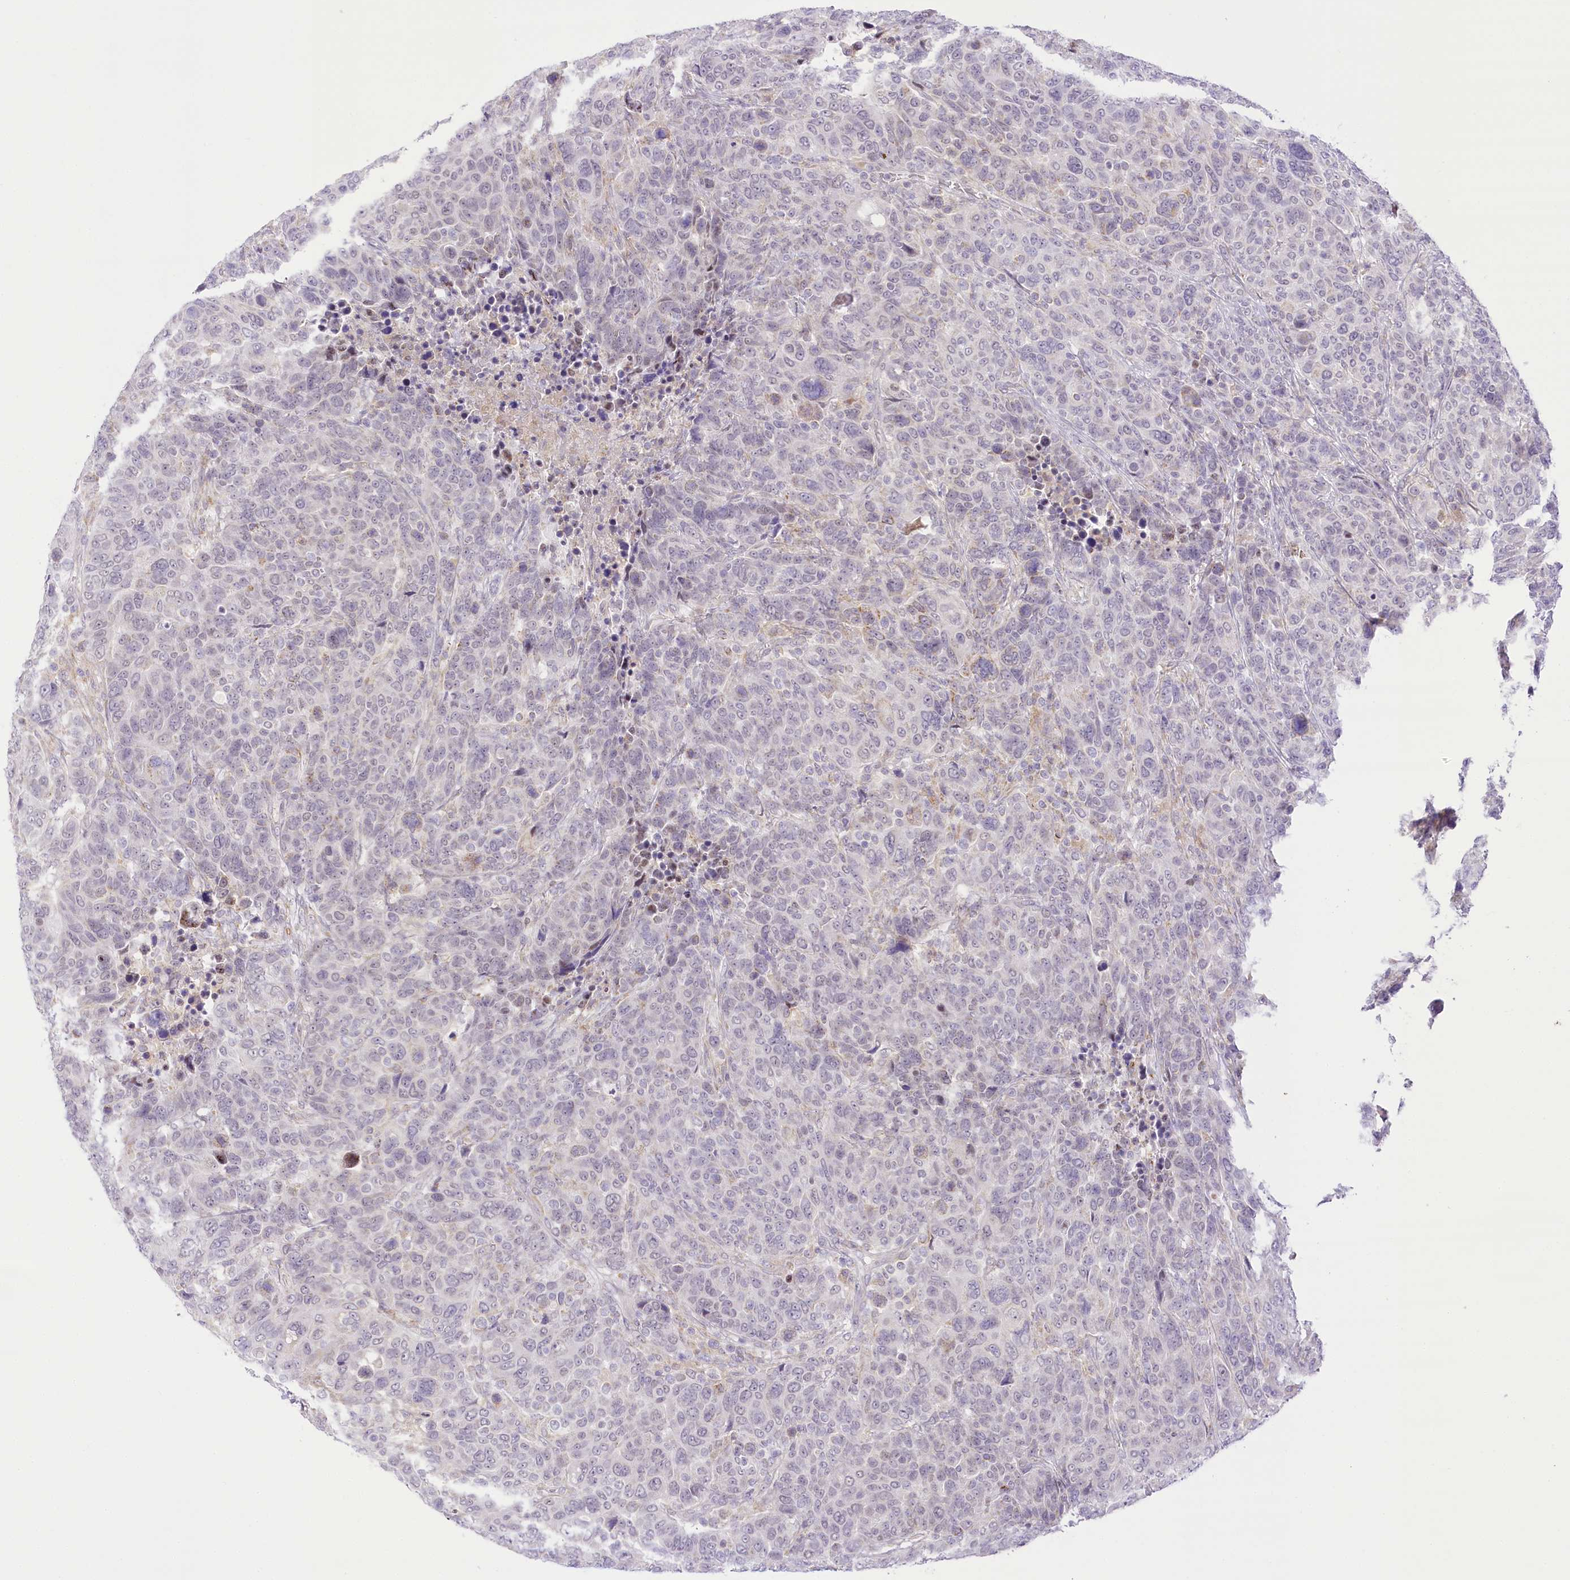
{"staining": {"intensity": "negative", "quantity": "none", "location": "none"}, "tissue": "breast cancer", "cell_type": "Tumor cells", "image_type": "cancer", "snomed": [{"axis": "morphology", "description": "Duct carcinoma"}, {"axis": "topography", "description": "Breast"}], "caption": "Protein analysis of breast infiltrating ductal carcinoma displays no significant expression in tumor cells.", "gene": "CCDC30", "patient": {"sex": "female", "age": 37}}